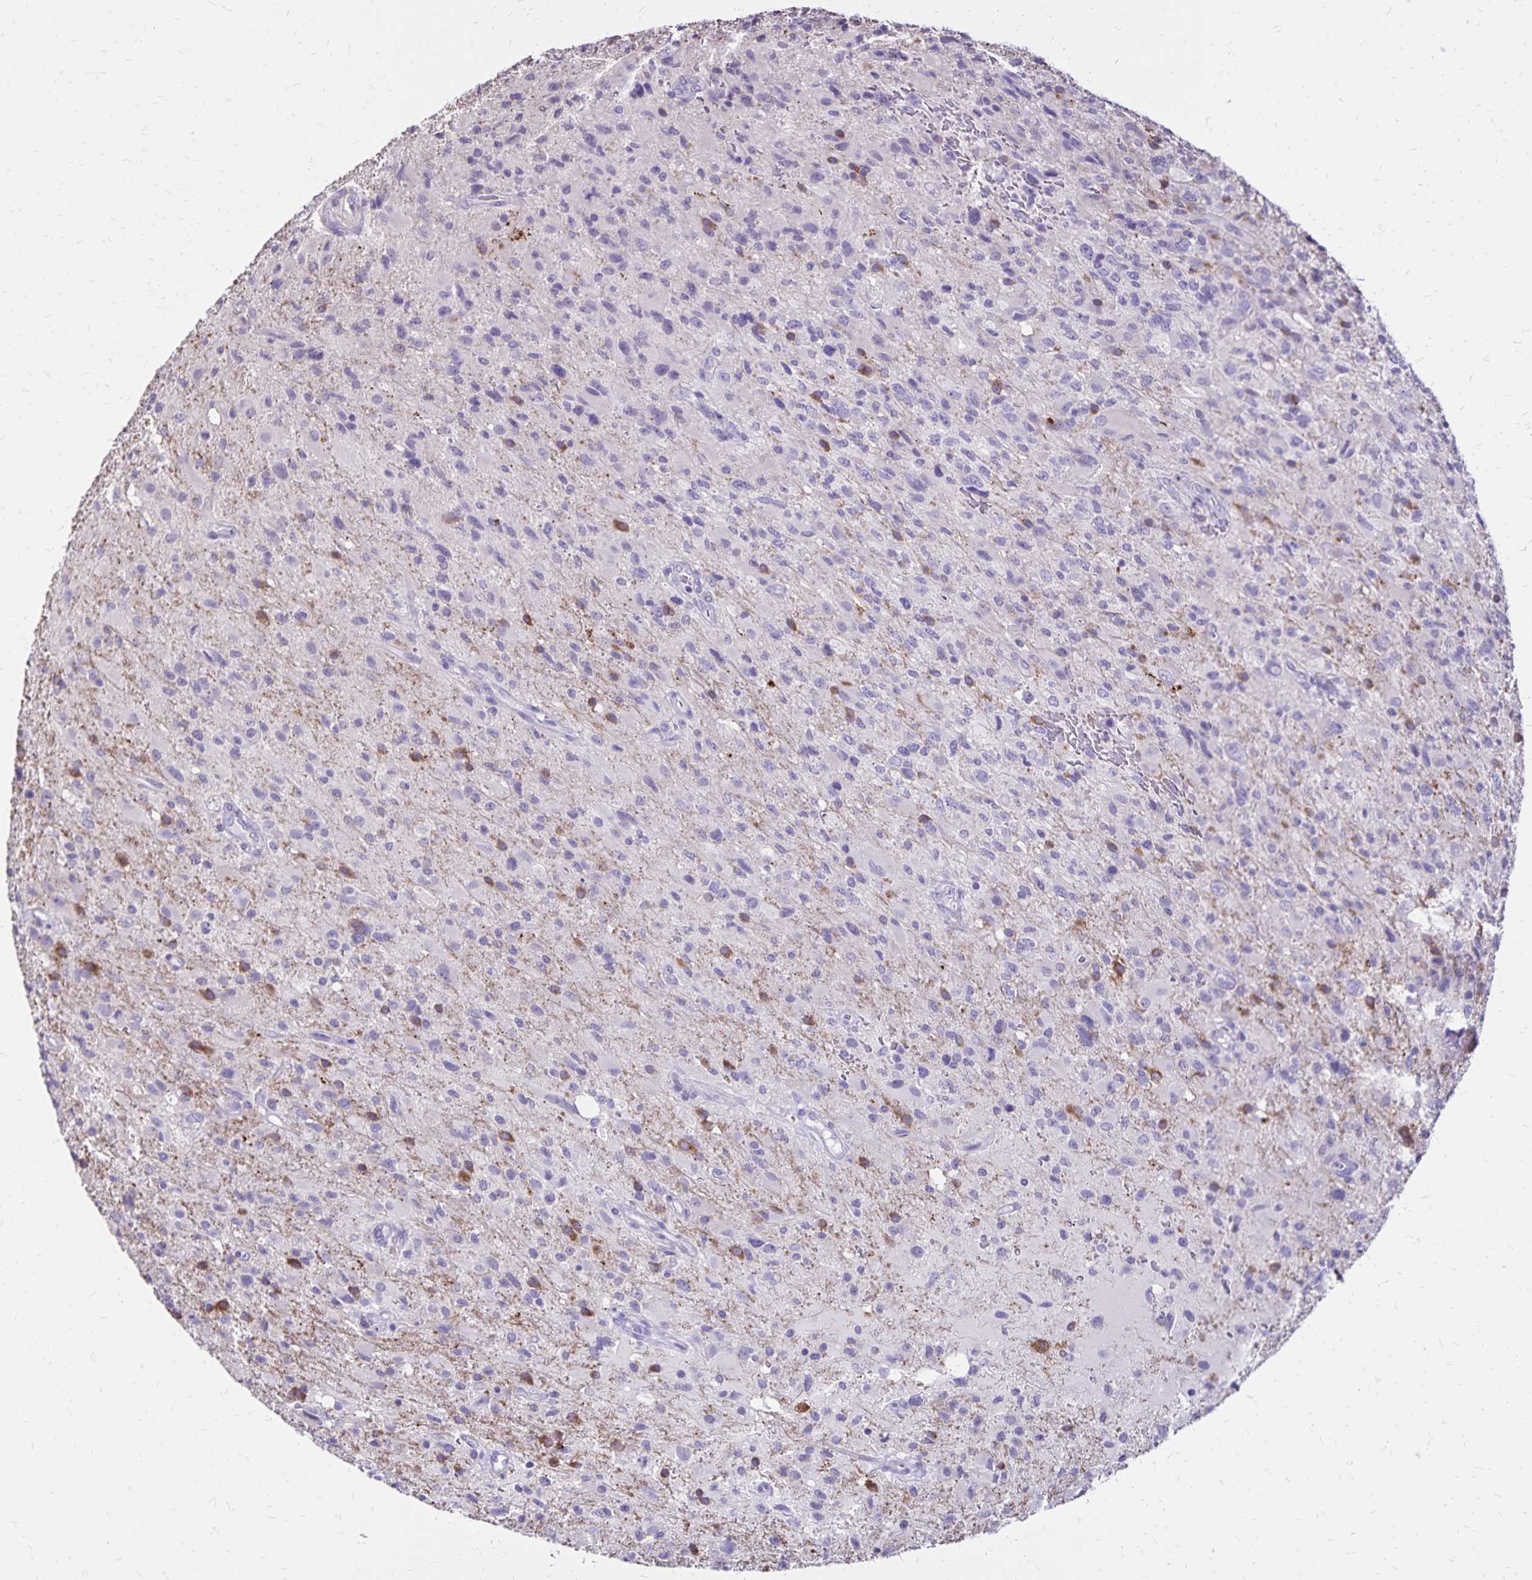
{"staining": {"intensity": "negative", "quantity": "none", "location": "none"}, "tissue": "glioma", "cell_type": "Tumor cells", "image_type": "cancer", "snomed": [{"axis": "morphology", "description": "Glioma, malignant, High grade"}, {"axis": "topography", "description": "Brain"}], "caption": "Protein analysis of glioma reveals no significant expression in tumor cells. (Stains: DAB immunohistochemistry with hematoxylin counter stain, Microscopy: brightfield microscopy at high magnification).", "gene": "SH3GL3", "patient": {"sex": "male", "age": 53}}